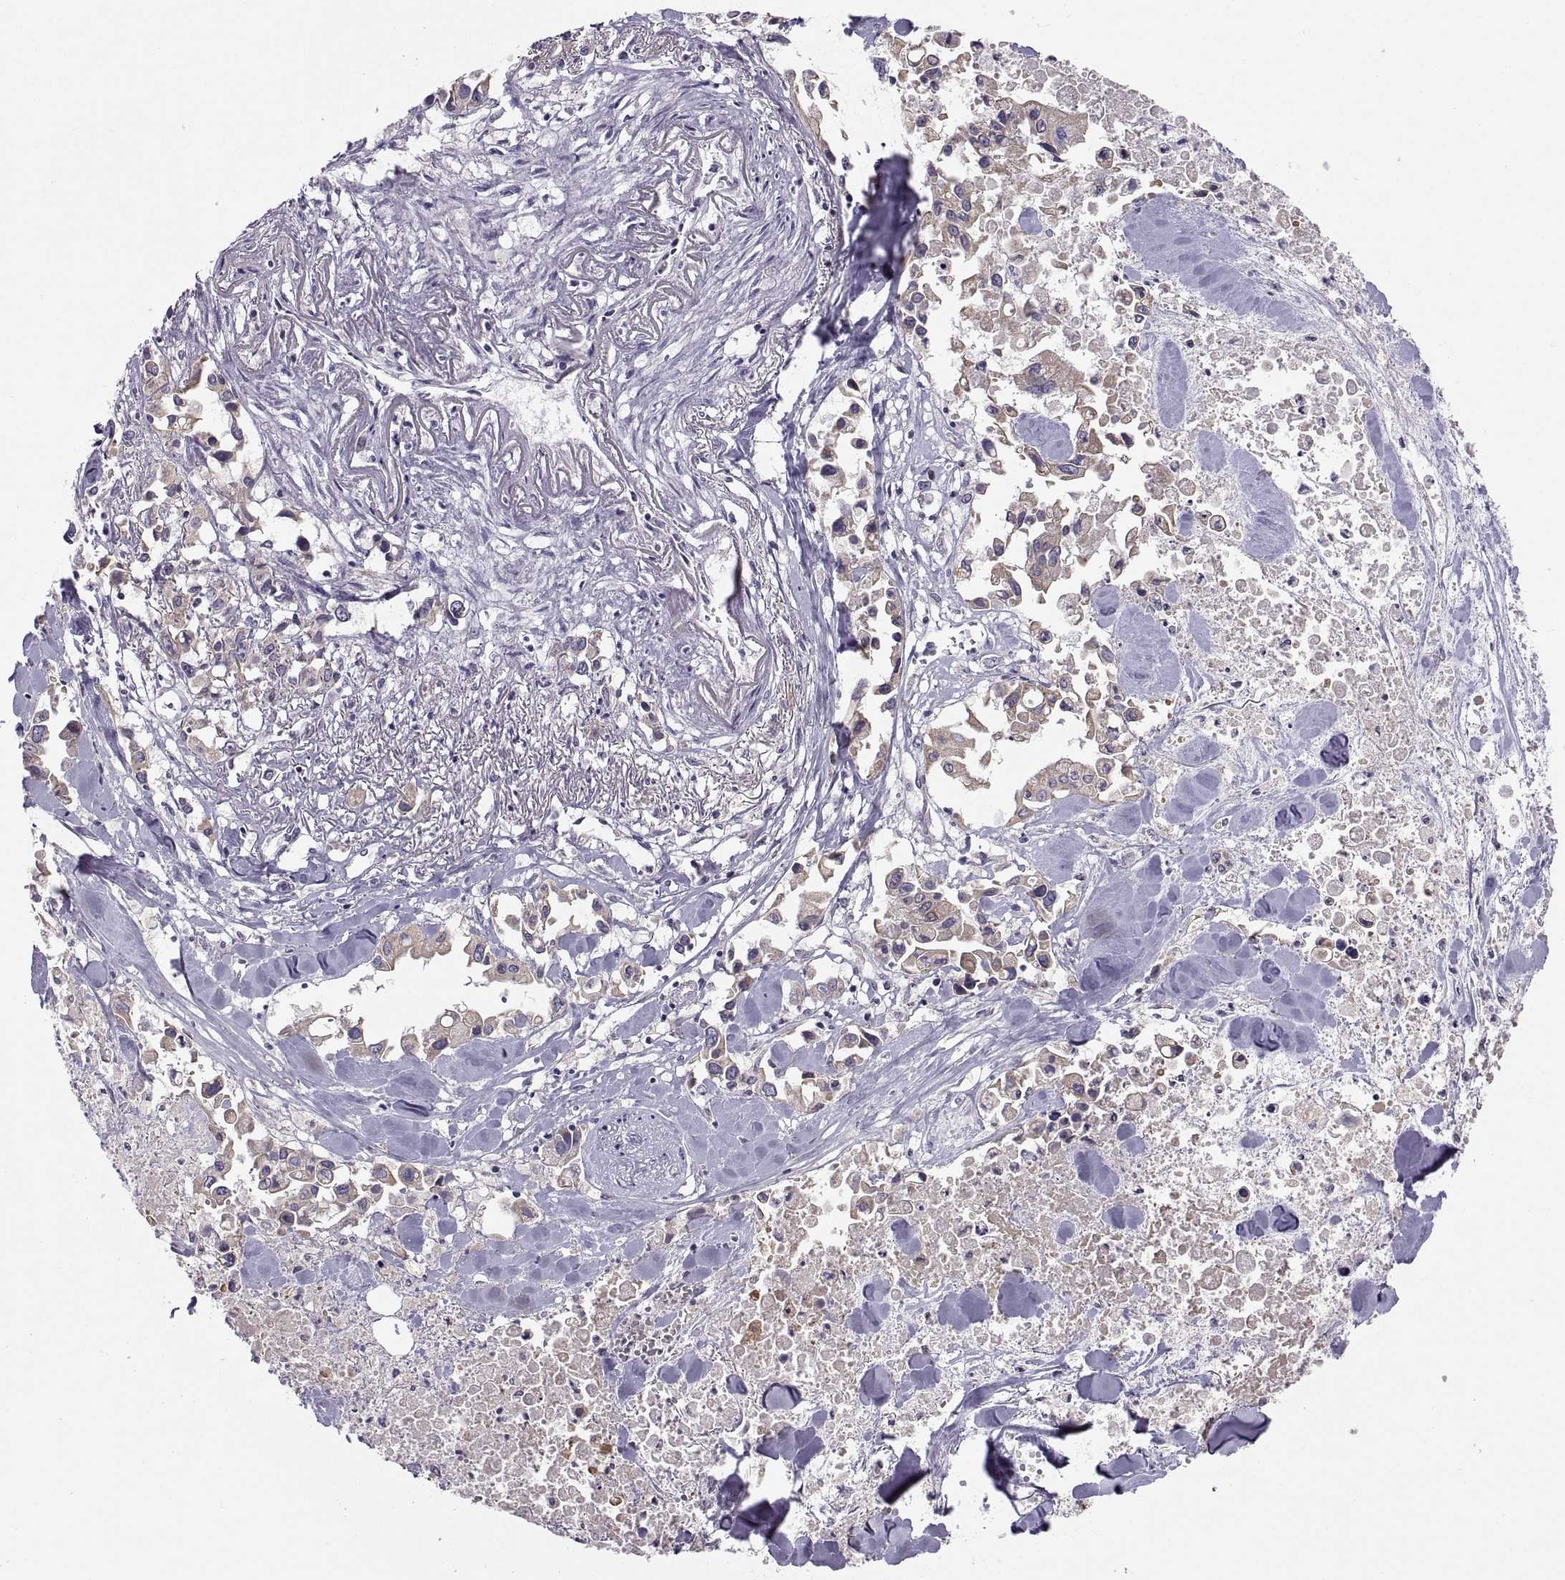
{"staining": {"intensity": "moderate", "quantity": "25%-75%", "location": "cytoplasmic/membranous"}, "tissue": "pancreatic cancer", "cell_type": "Tumor cells", "image_type": "cancer", "snomed": [{"axis": "morphology", "description": "Adenocarcinoma, NOS"}, {"axis": "topography", "description": "Pancreas"}], "caption": "Human pancreatic cancer (adenocarcinoma) stained with a protein marker exhibits moderate staining in tumor cells.", "gene": "ACSBG2", "patient": {"sex": "female", "age": 83}}